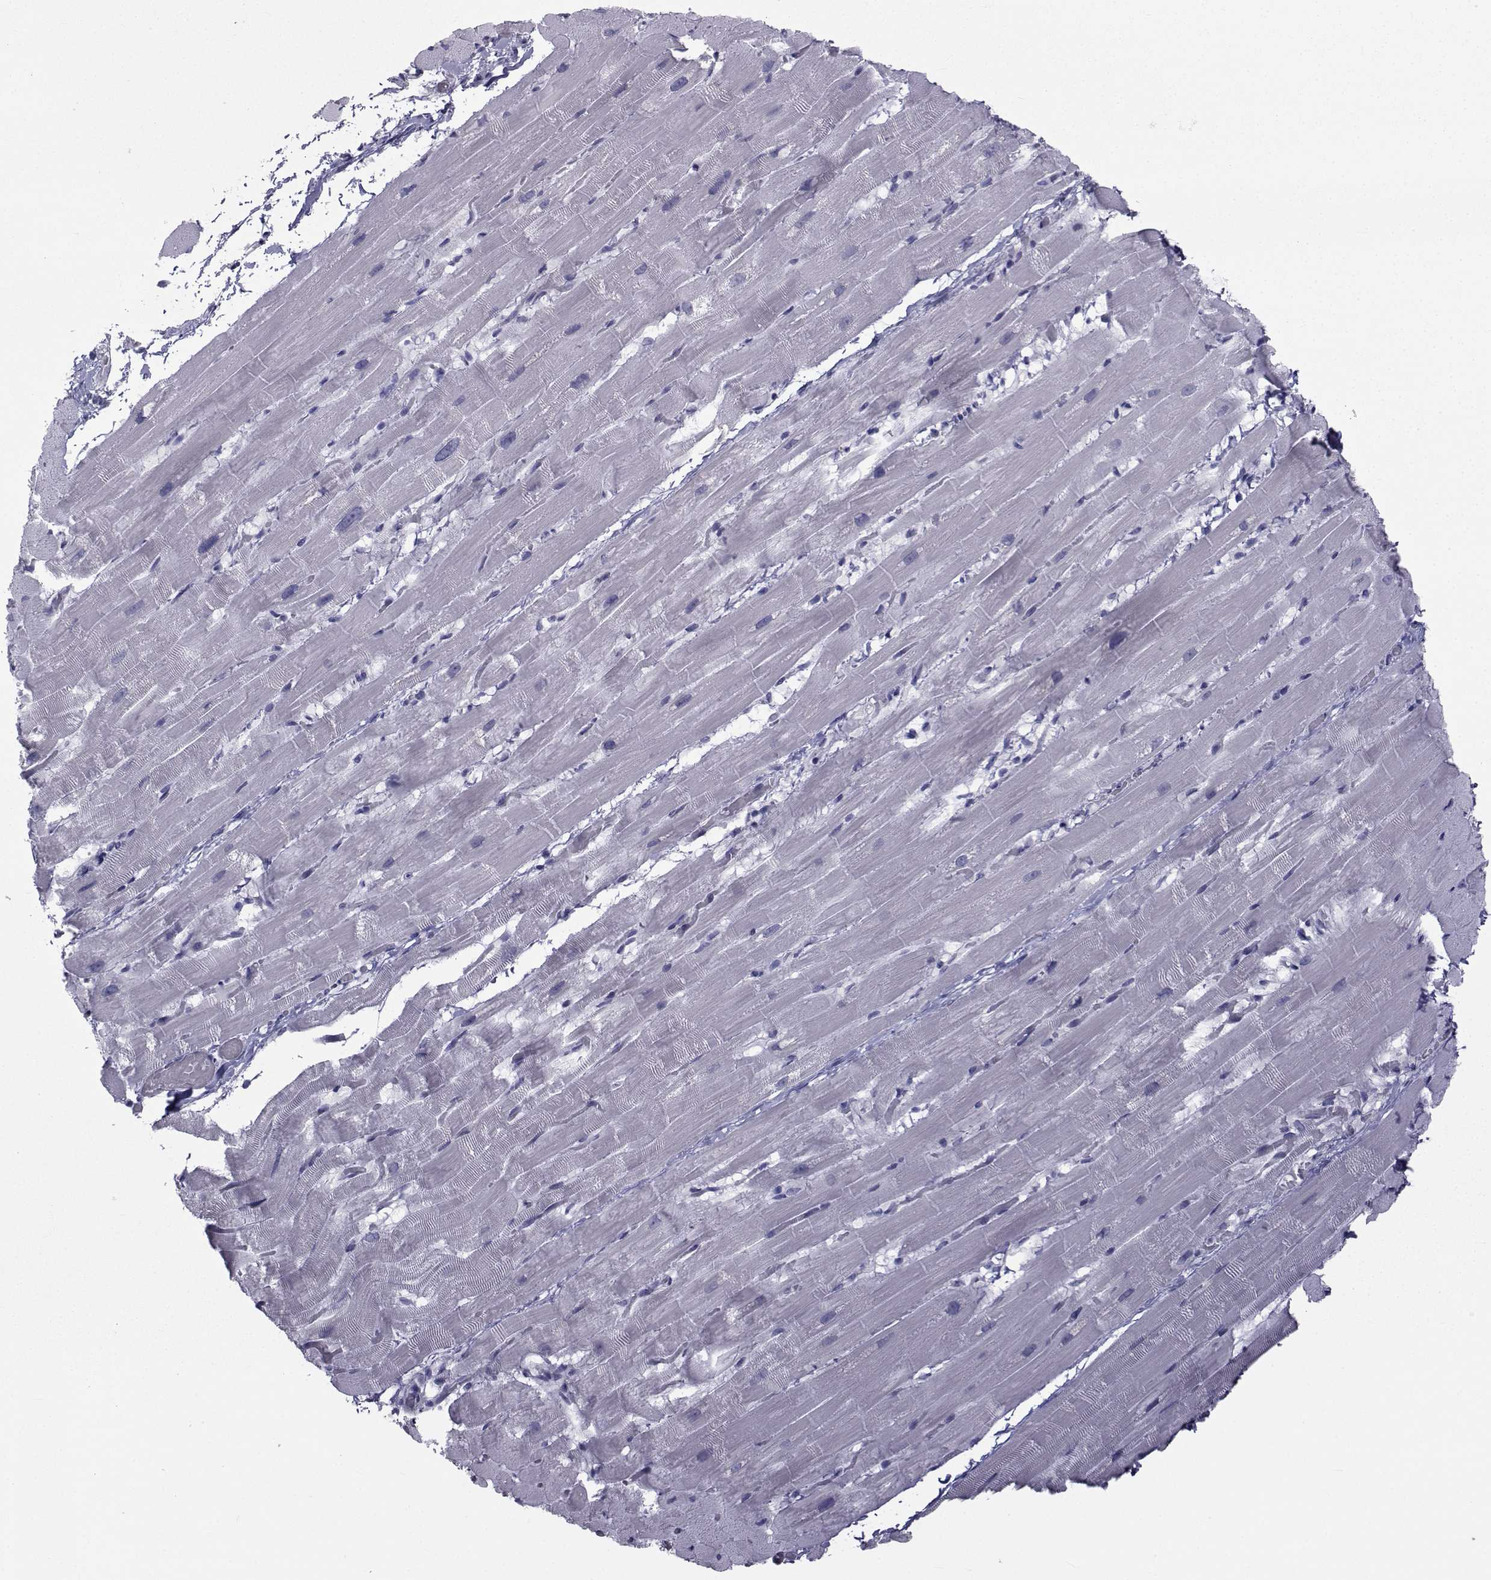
{"staining": {"intensity": "negative", "quantity": "none", "location": "none"}, "tissue": "heart muscle", "cell_type": "Cardiomyocytes", "image_type": "normal", "snomed": [{"axis": "morphology", "description": "Normal tissue, NOS"}, {"axis": "topography", "description": "Heart"}], "caption": "This micrograph is of benign heart muscle stained with IHC to label a protein in brown with the nuclei are counter-stained blue. There is no positivity in cardiomyocytes.", "gene": "FDXR", "patient": {"sex": "male", "age": 37}}